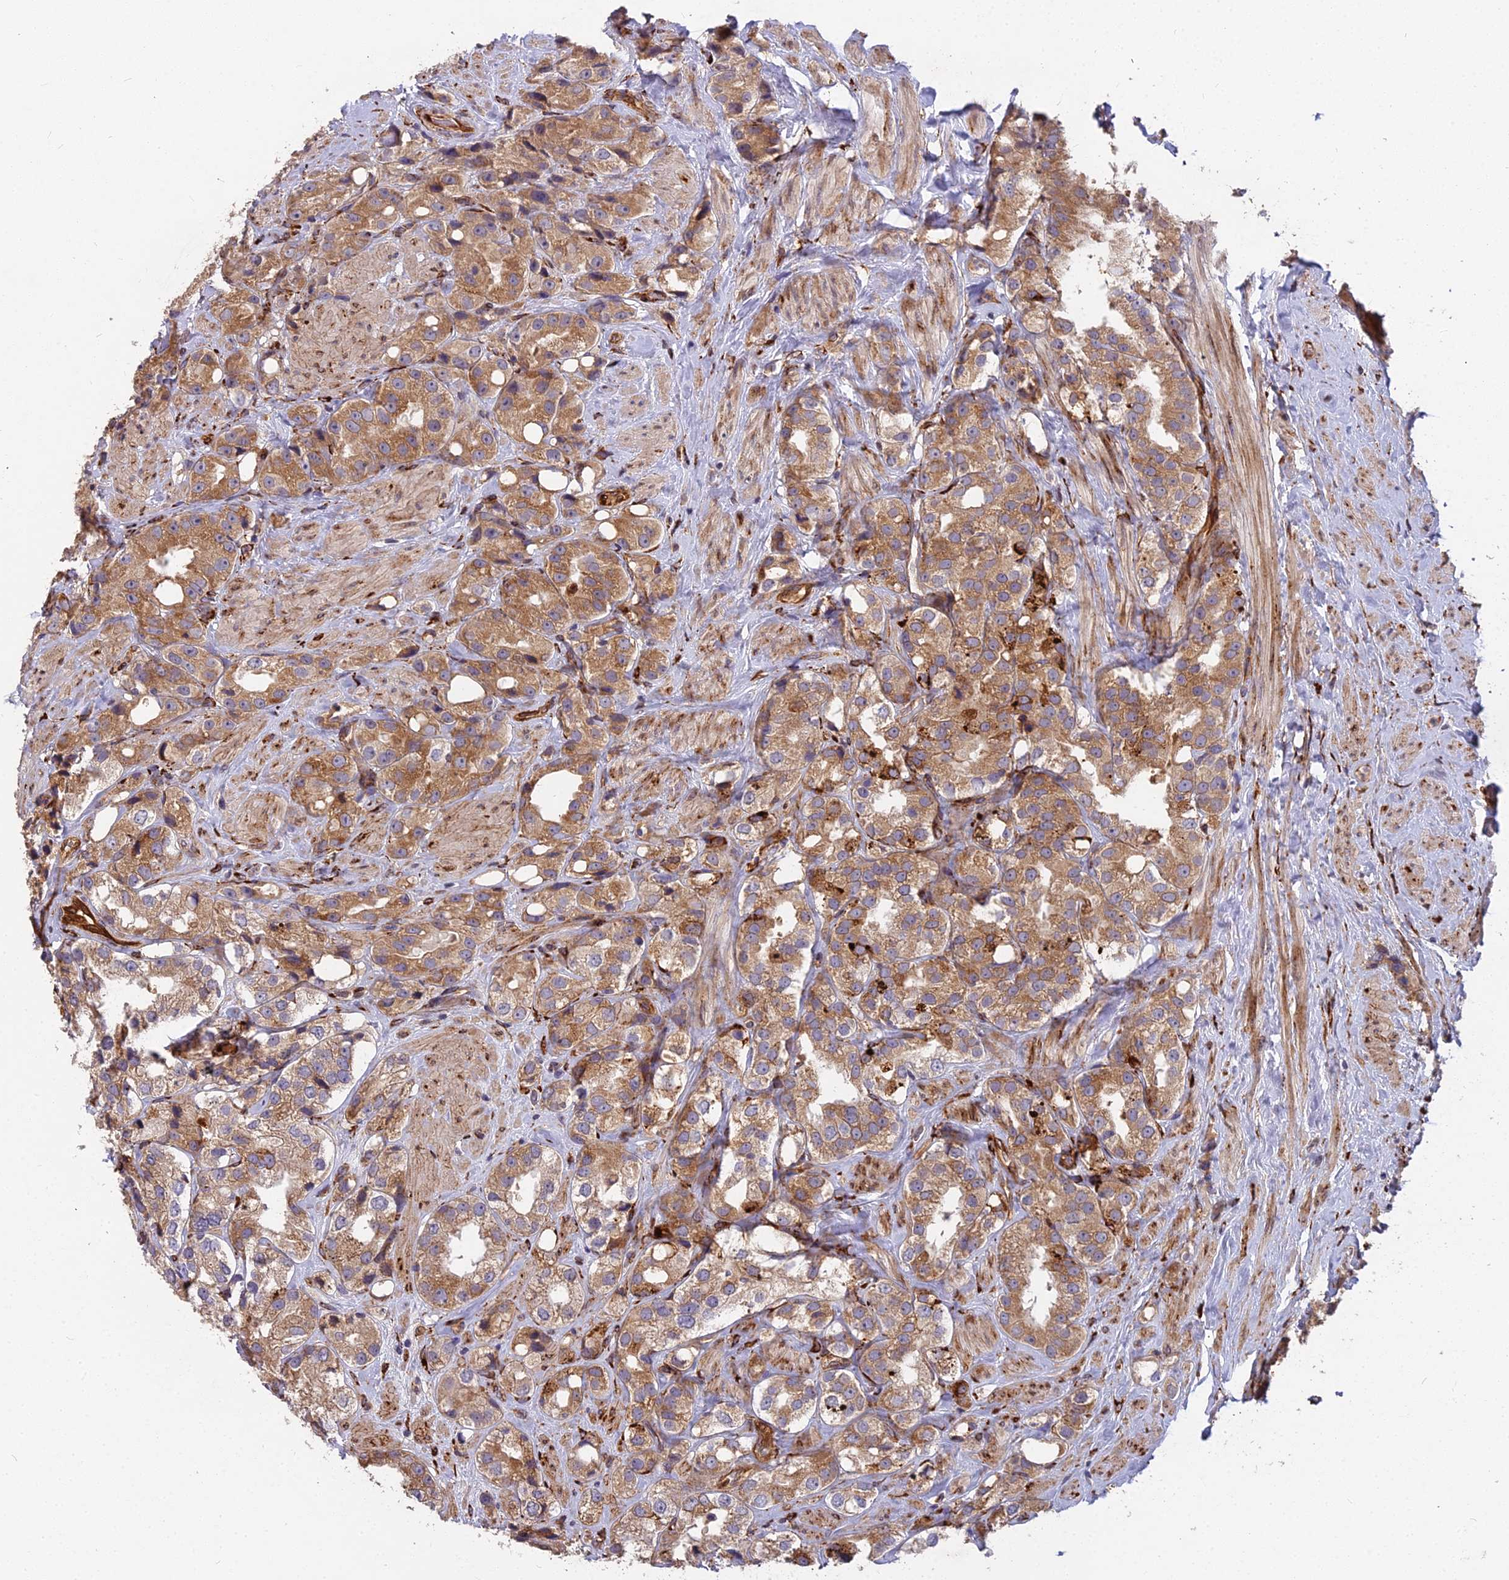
{"staining": {"intensity": "moderate", "quantity": ">75%", "location": "cytoplasmic/membranous"}, "tissue": "prostate cancer", "cell_type": "Tumor cells", "image_type": "cancer", "snomed": [{"axis": "morphology", "description": "Adenocarcinoma, NOS"}, {"axis": "topography", "description": "Prostate"}], "caption": "Immunohistochemistry (IHC) photomicrograph of human prostate cancer (adenocarcinoma) stained for a protein (brown), which shows medium levels of moderate cytoplasmic/membranous positivity in about >75% of tumor cells.", "gene": "NDUFAF7", "patient": {"sex": "male", "age": 79}}